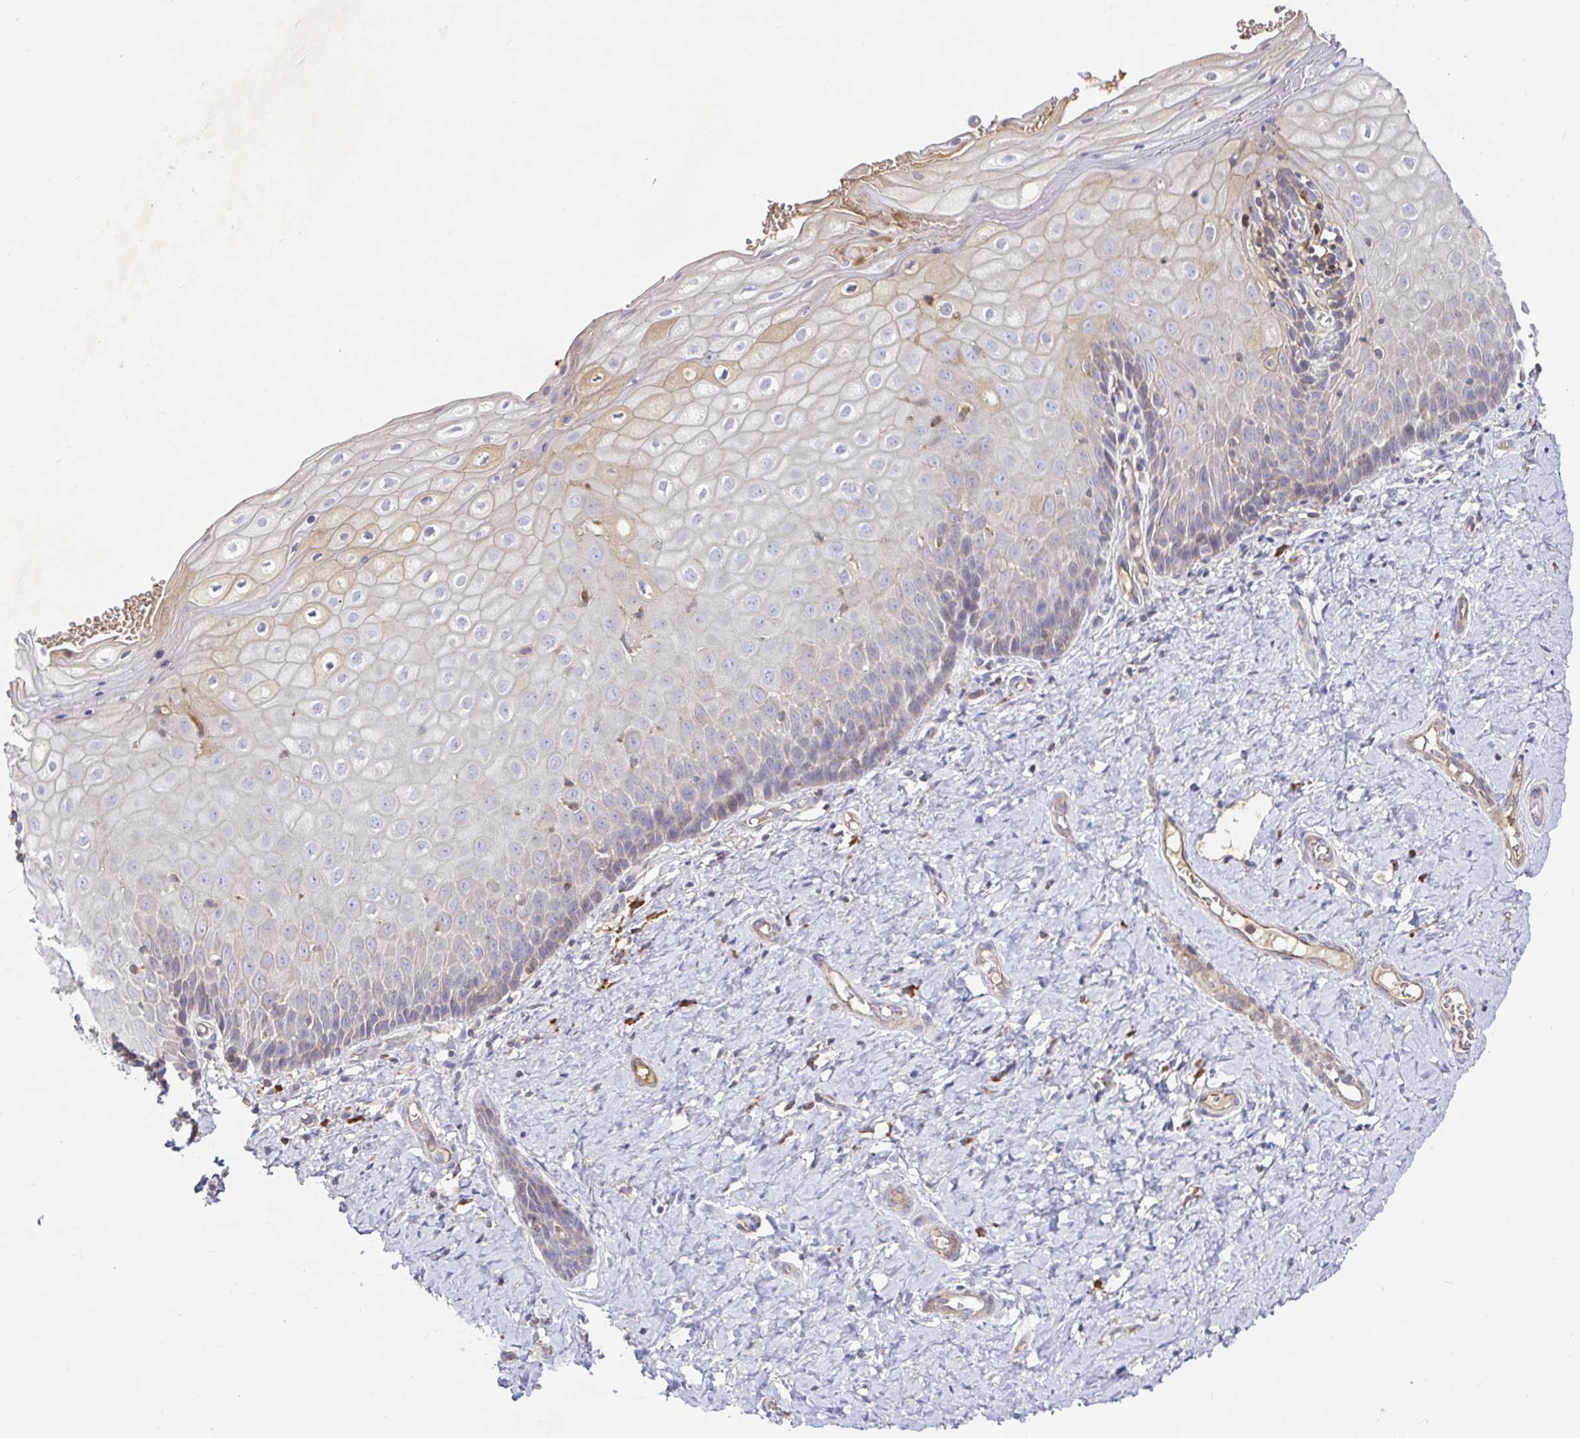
{"staining": {"intensity": "weak", "quantity": "25%-75%", "location": "cytoplasmic/membranous"}, "tissue": "cervix", "cell_type": "Glandular cells", "image_type": "normal", "snomed": [{"axis": "morphology", "description": "Normal tissue, NOS"}, {"axis": "topography", "description": "Cervix"}], "caption": "Immunohistochemistry (IHC) of unremarkable cervix shows low levels of weak cytoplasmic/membranous positivity in about 25%-75% of glandular cells.", "gene": "IRAK2", "patient": {"sex": "female", "age": 37}}